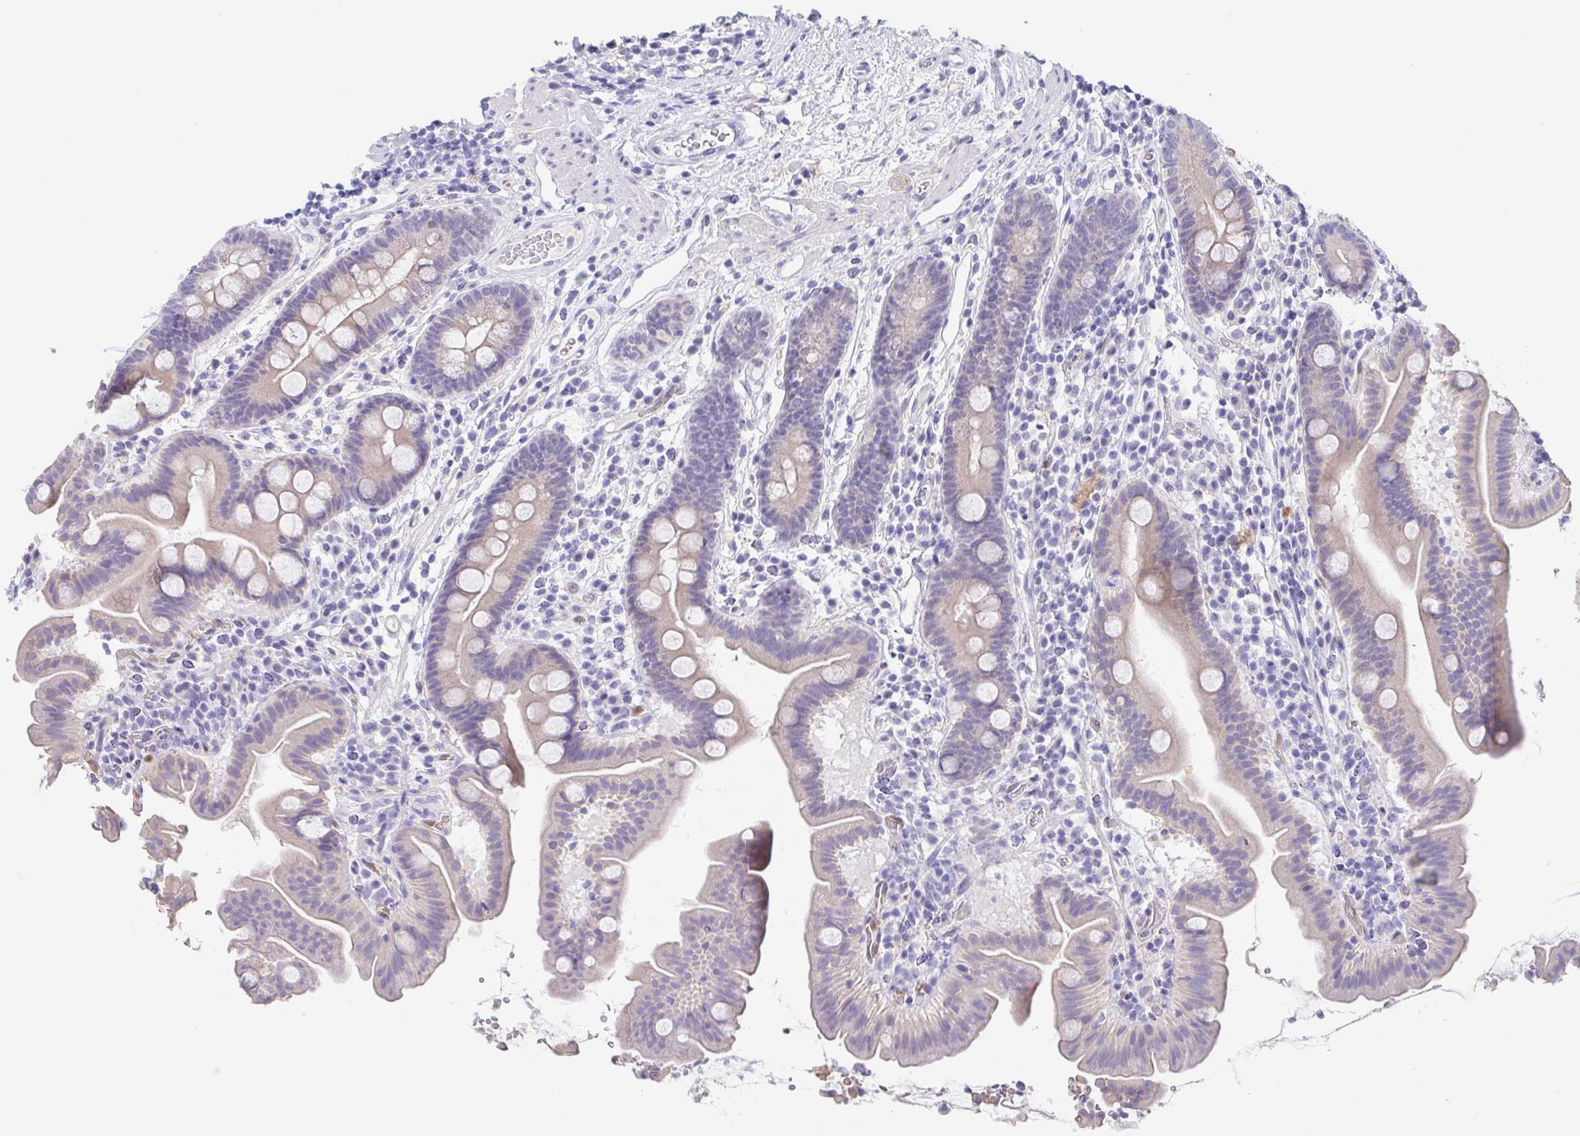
{"staining": {"intensity": "weak", "quantity": "<25%", "location": "cytoplasmic/membranous"}, "tissue": "small intestine", "cell_type": "Glandular cells", "image_type": "normal", "snomed": [{"axis": "morphology", "description": "Normal tissue, NOS"}, {"axis": "topography", "description": "Small intestine"}], "caption": "An immunohistochemistry (IHC) photomicrograph of benign small intestine is shown. There is no staining in glandular cells of small intestine.", "gene": "FABP3", "patient": {"sex": "male", "age": 26}}